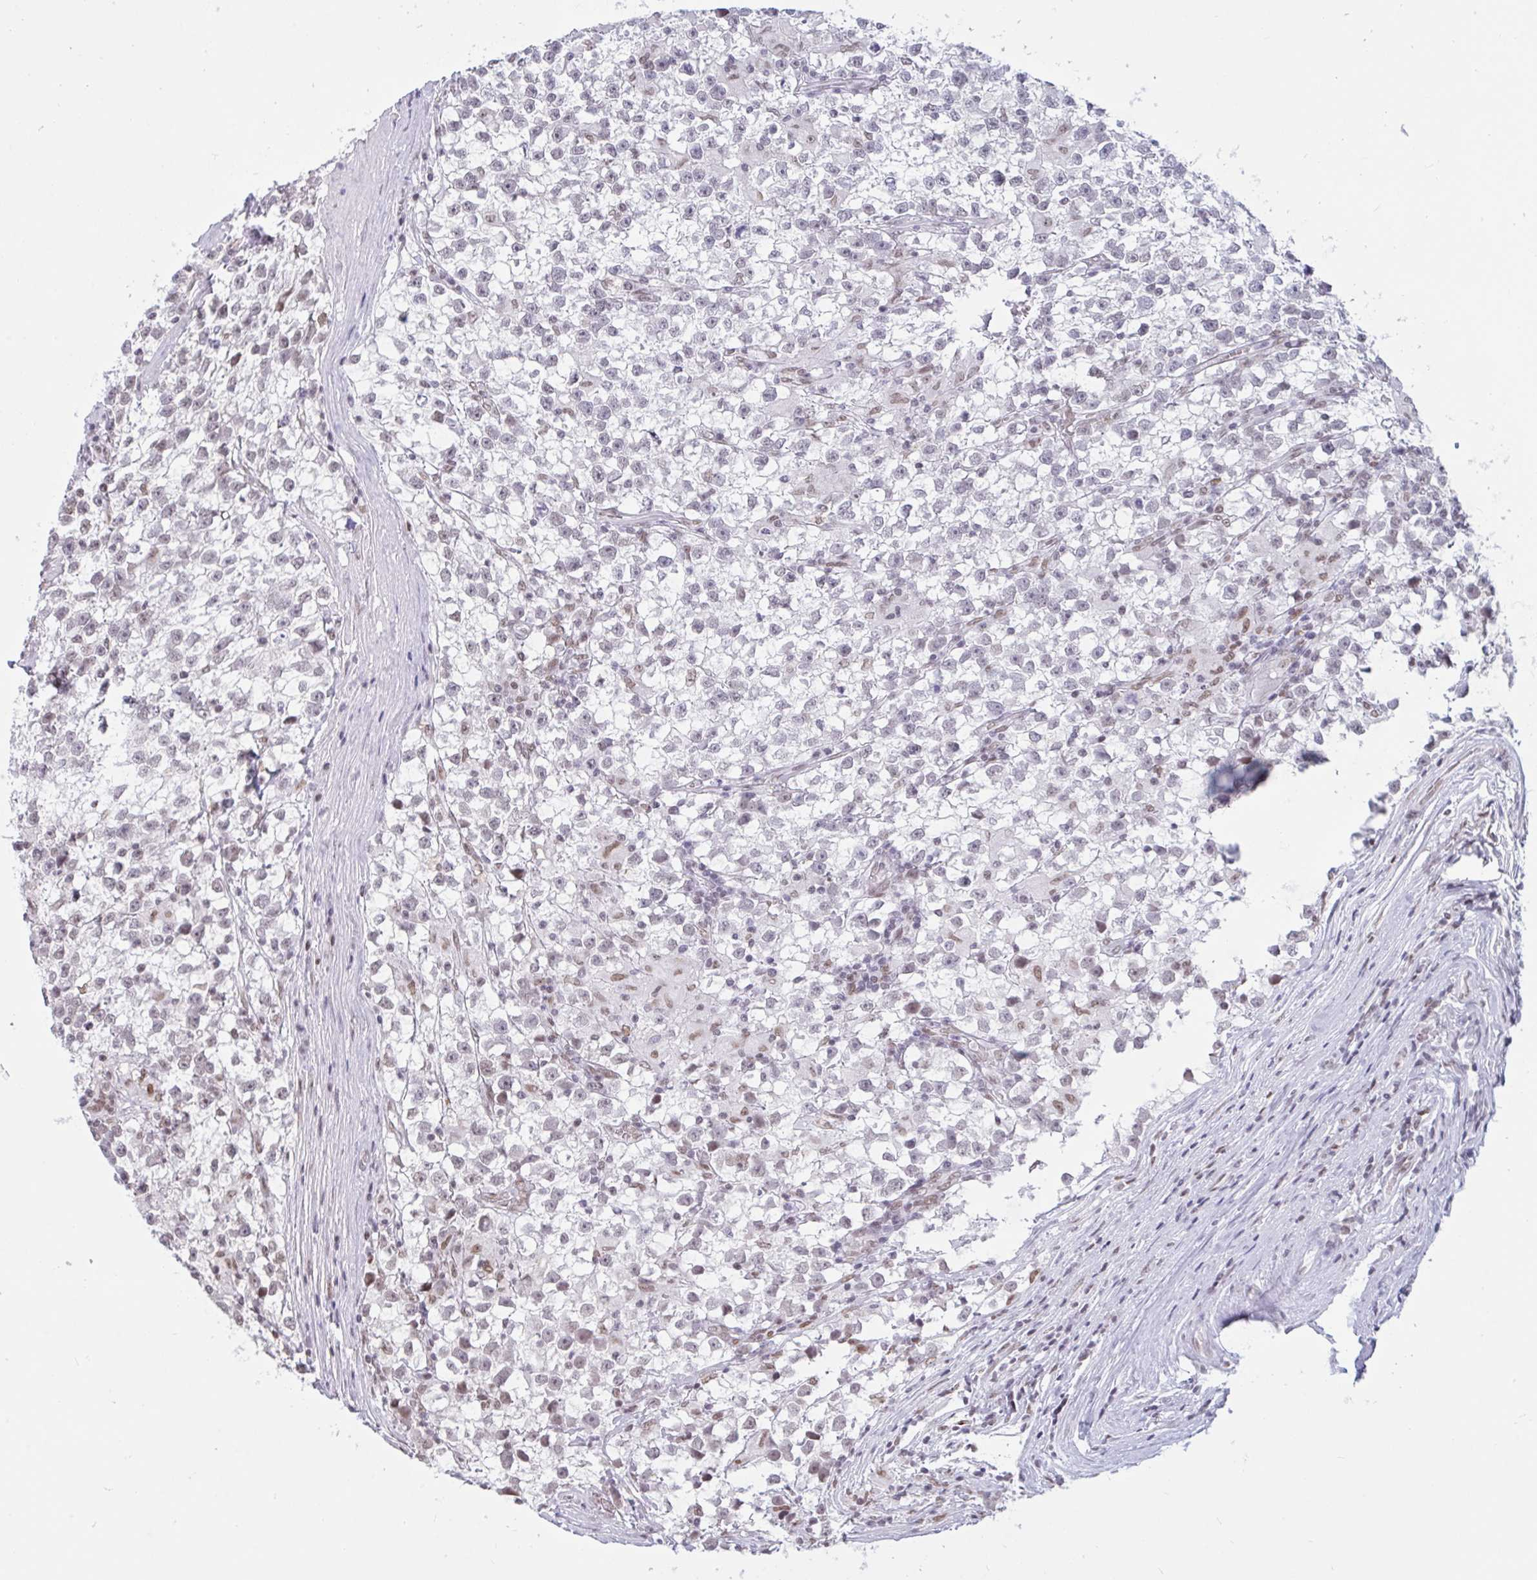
{"staining": {"intensity": "negative", "quantity": "none", "location": "none"}, "tissue": "testis cancer", "cell_type": "Tumor cells", "image_type": "cancer", "snomed": [{"axis": "morphology", "description": "Seminoma, NOS"}, {"axis": "topography", "description": "Testis"}], "caption": "Photomicrograph shows no protein positivity in tumor cells of testis seminoma tissue.", "gene": "CBFA2T2", "patient": {"sex": "male", "age": 31}}